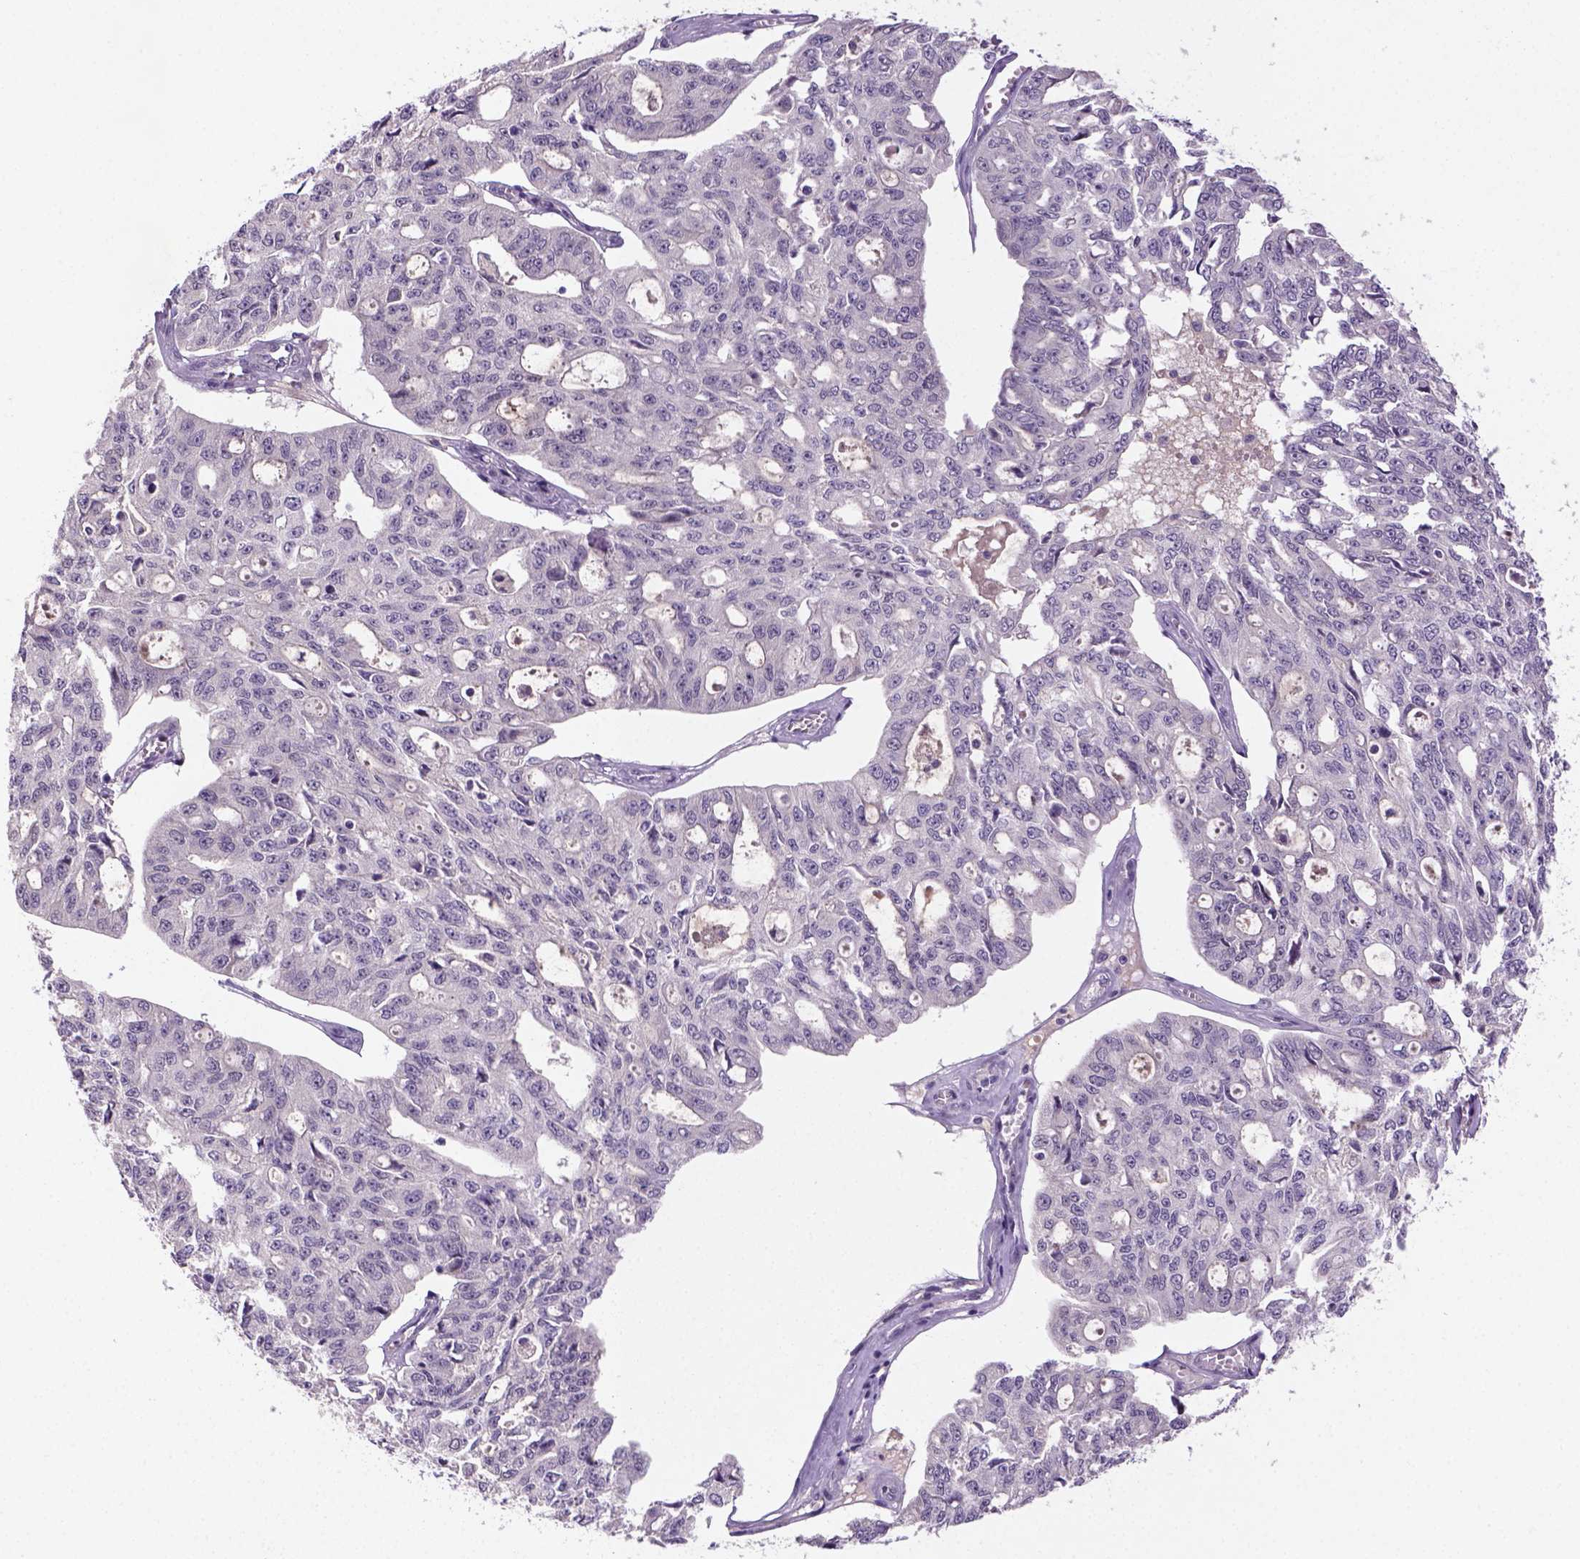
{"staining": {"intensity": "negative", "quantity": "none", "location": "none"}, "tissue": "ovarian cancer", "cell_type": "Tumor cells", "image_type": "cancer", "snomed": [{"axis": "morphology", "description": "Carcinoma, endometroid"}, {"axis": "topography", "description": "Ovary"}], "caption": "Immunohistochemistry image of neoplastic tissue: ovarian endometroid carcinoma stained with DAB demonstrates no significant protein expression in tumor cells.", "gene": "NLGN2", "patient": {"sex": "female", "age": 65}}